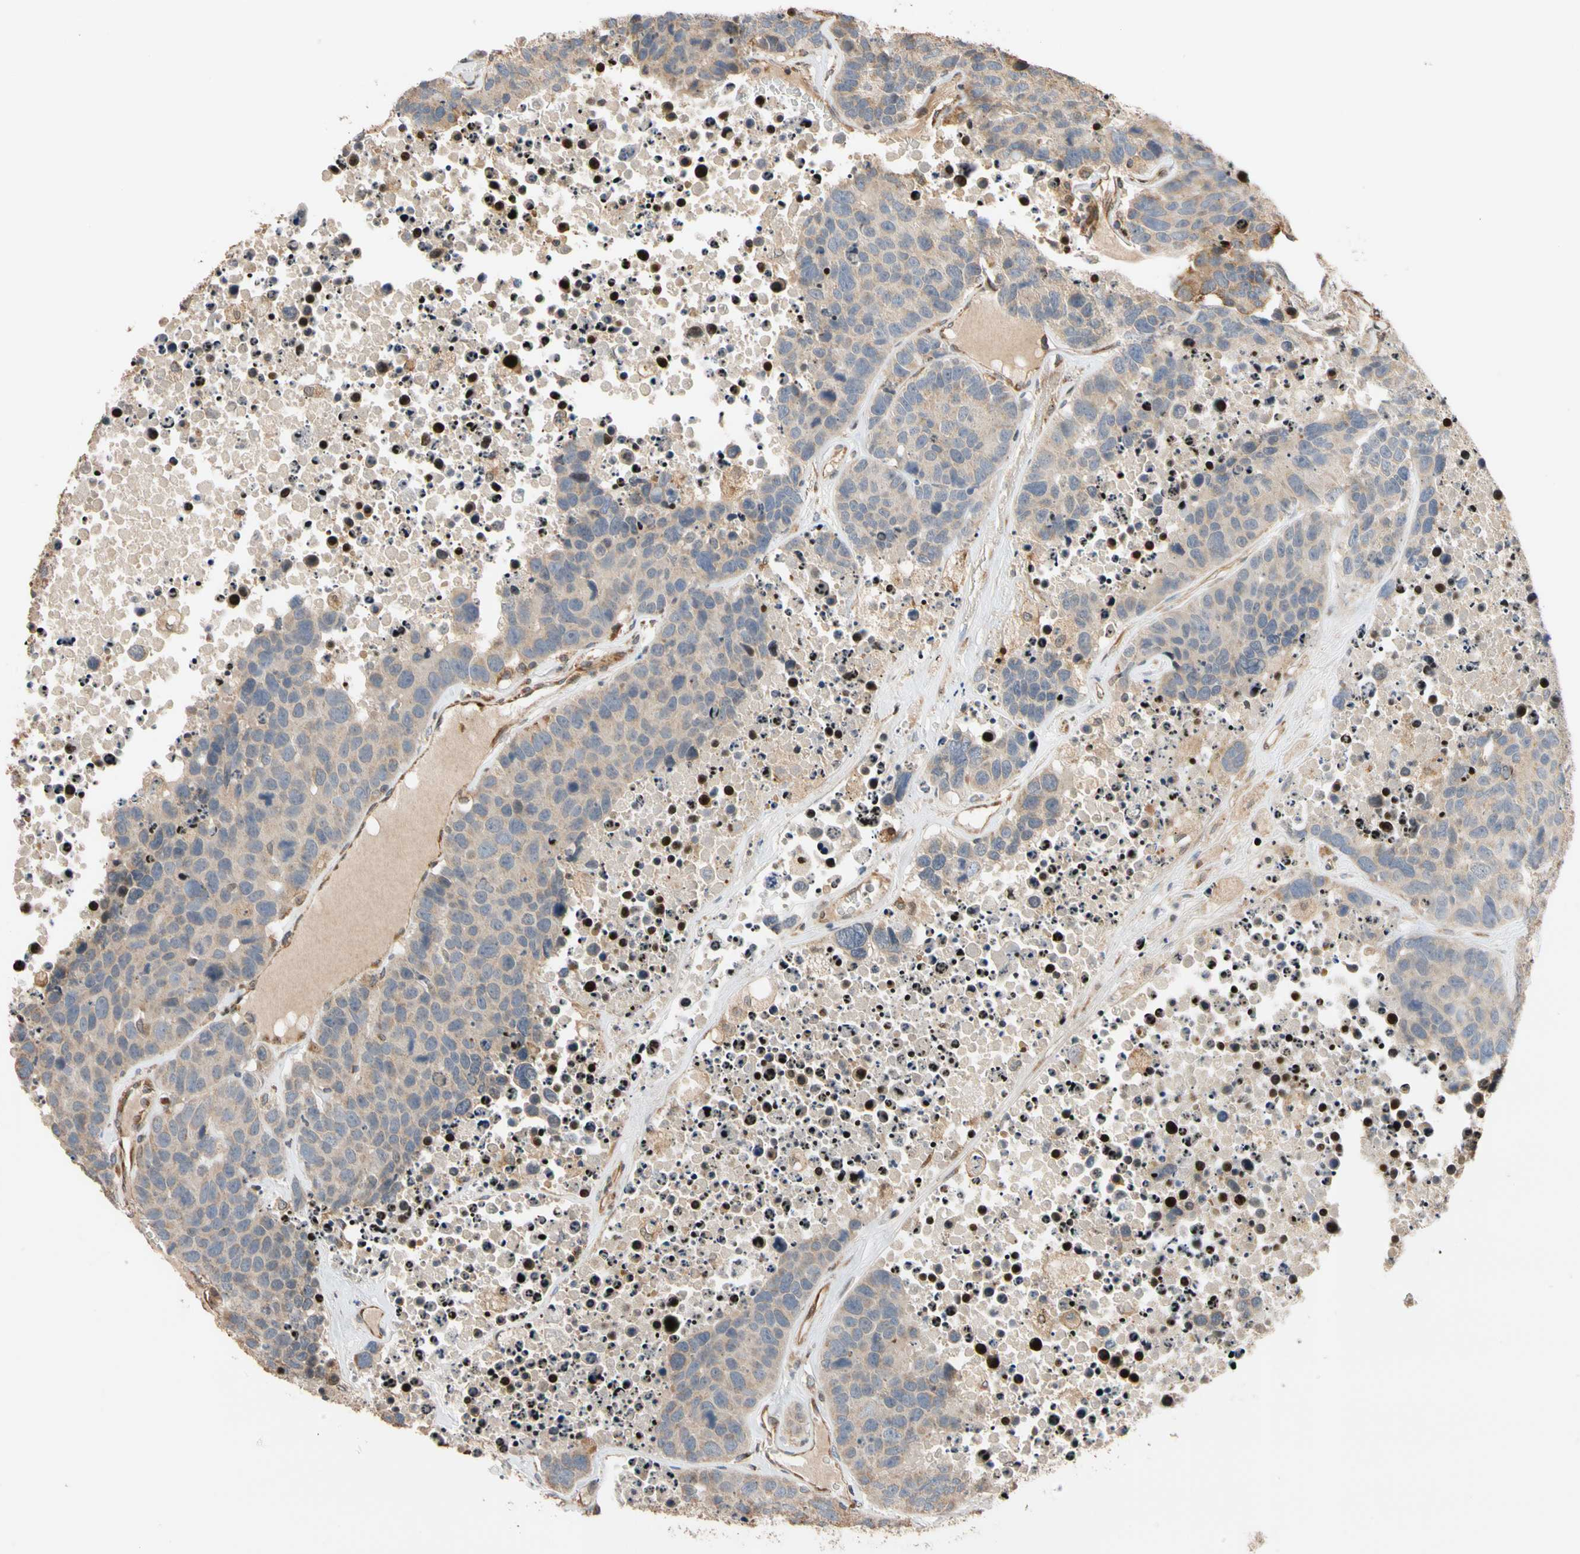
{"staining": {"intensity": "weak", "quantity": "25%-75%", "location": "cytoplasmic/membranous"}, "tissue": "carcinoid", "cell_type": "Tumor cells", "image_type": "cancer", "snomed": [{"axis": "morphology", "description": "Carcinoid, malignant, NOS"}, {"axis": "topography", "description": "Lung"}], "caption": "An image showing weak cytoplasmic/membranous positivity in about 25%-75% of tumor cells in carcinoid, as visualized by brown immunohistochemical staining.", "gene": "IP6K2", "patient": {"sex": "male", "age": 60}}